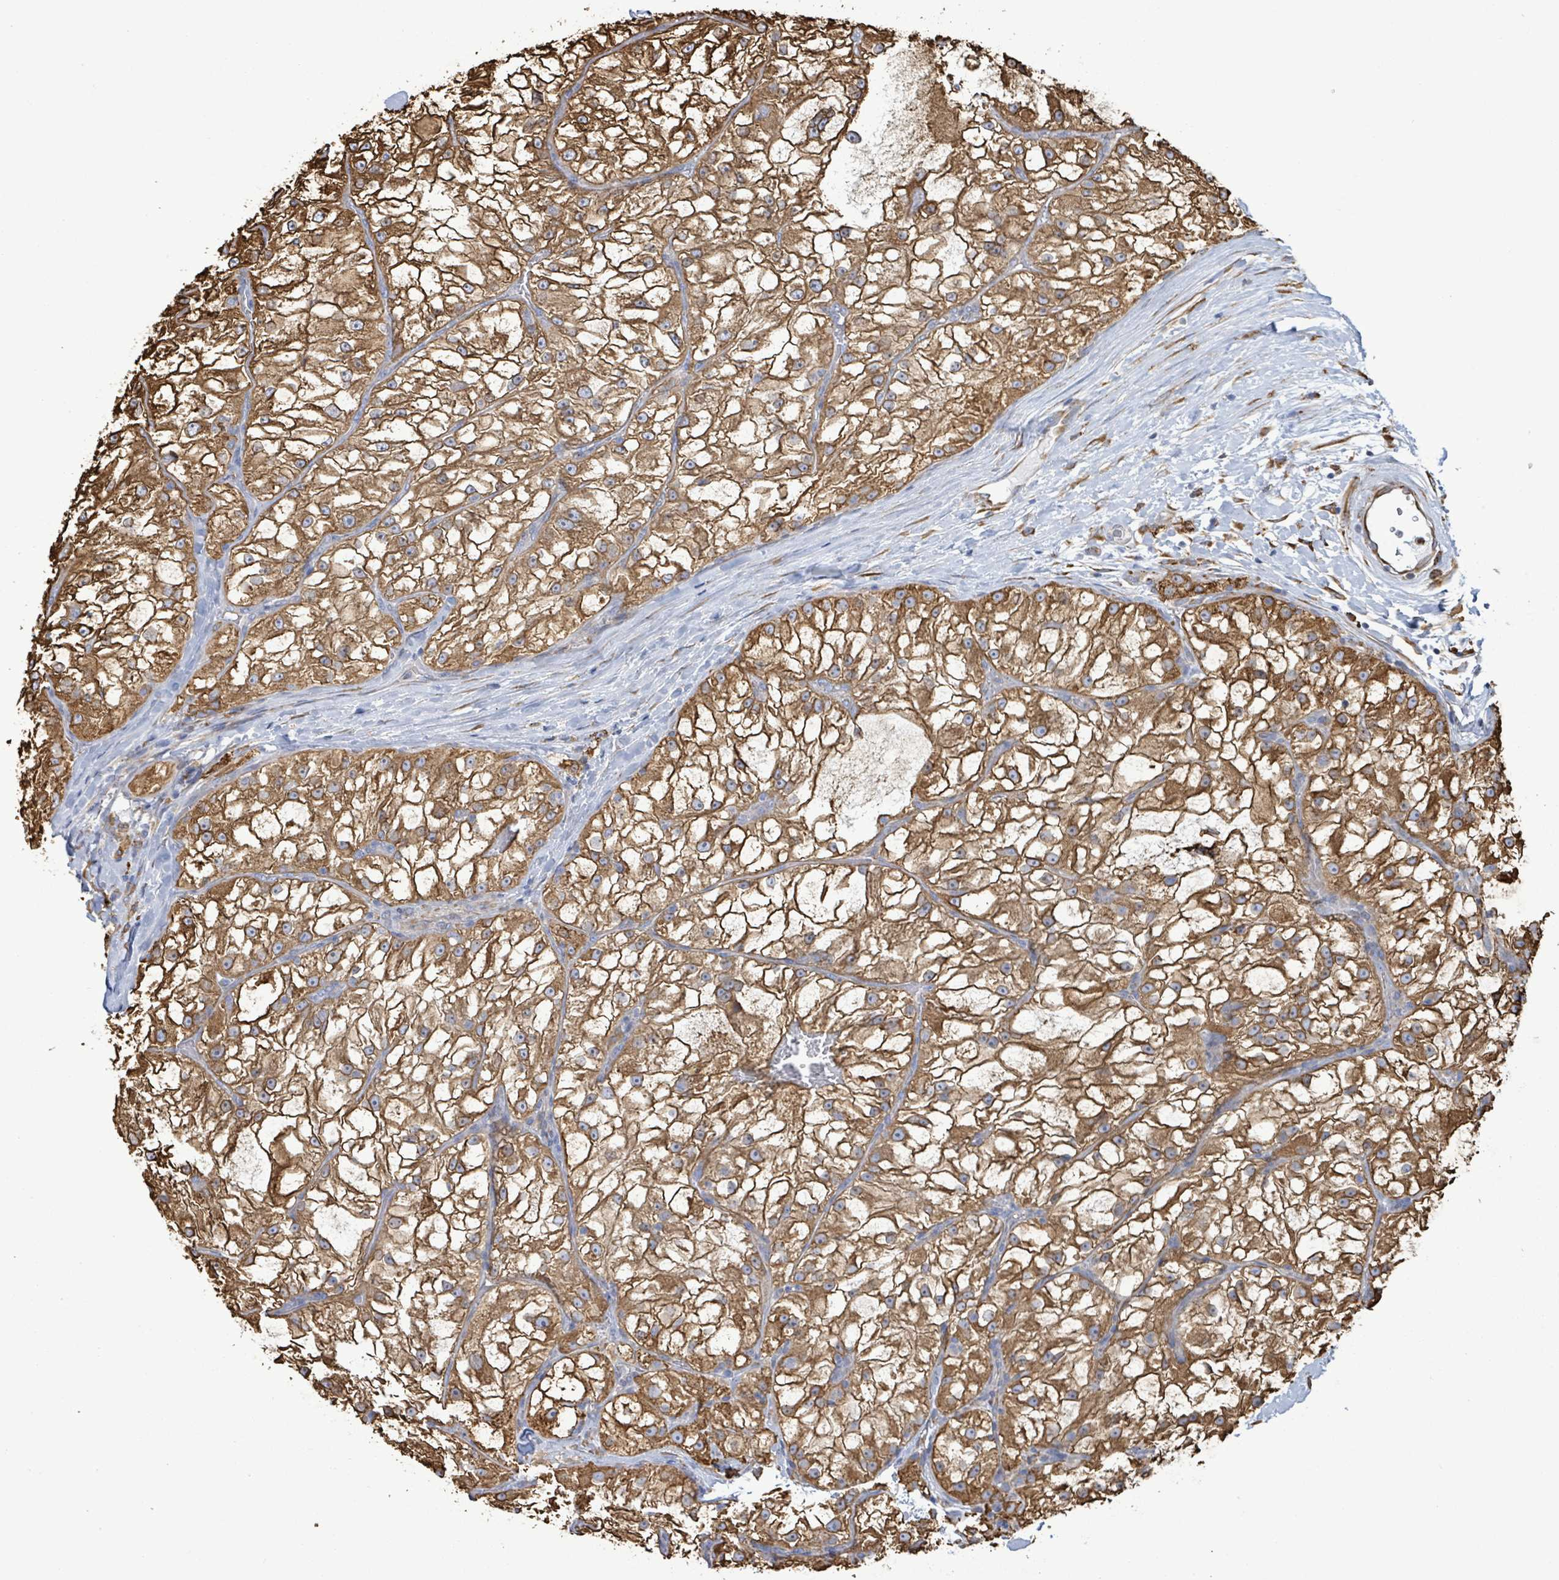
{"staining": {"intensity": "moderate", "quantity": ">75%", "location": "cytoplasmic/membranous"}, "tissue": "renal cancer", "cell_type": "Tumor cells", "image_type": "cancer", "snomed": [{"axis": "morphology", "description": "Adenocarcinoma, NOS"}, {"axis": "topography", "description": "Kidney"}], "caption": "Immunohistochemistry (IHC) of human renal adenocarcinoma shows medium levels of moderate cytoplasmic/membranous staining in approximately >75% of tumor cells. (IHC, brightfield microscopy, high magnification).", "gene": "RFPL4A", "patient": {"sex": "female", "age": 72}}